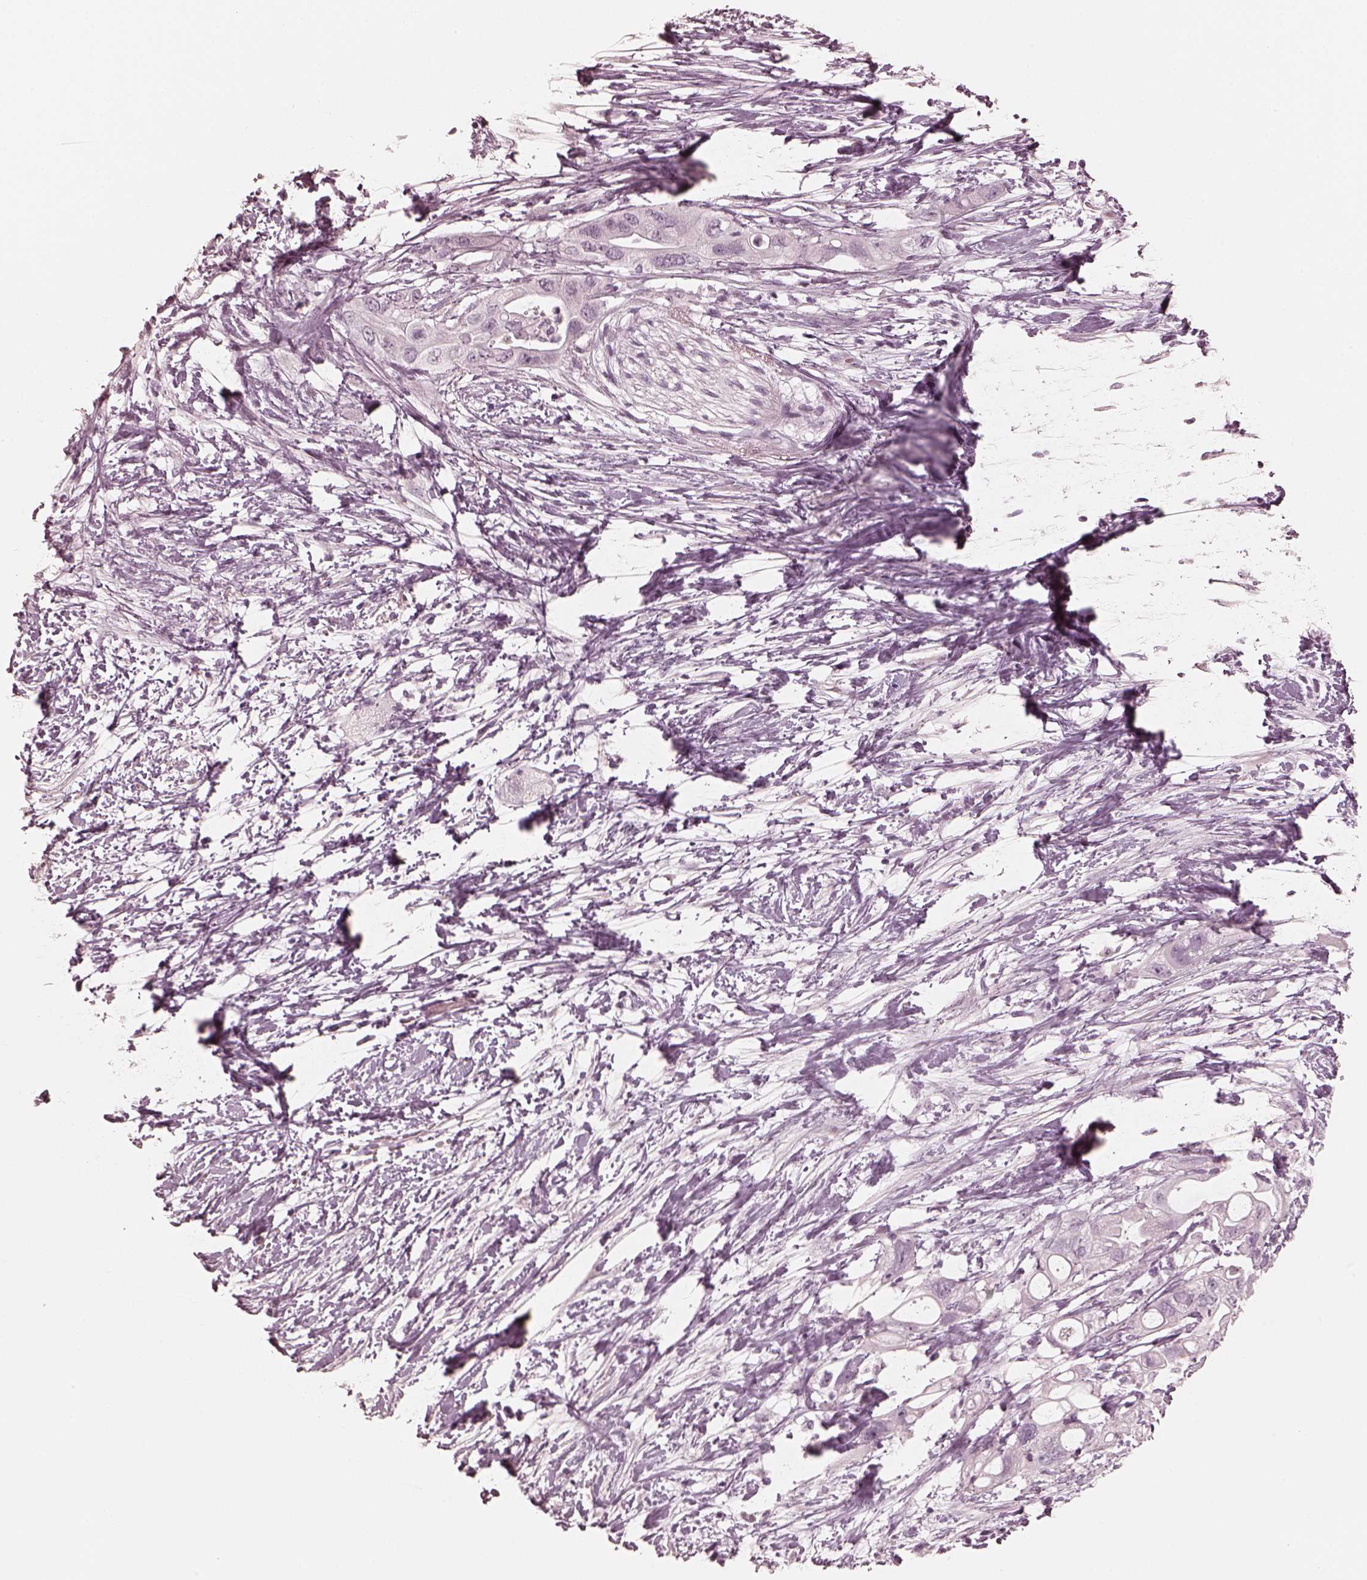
{"staining": {"intensity": "negative", "quantity": "none", "location": "none"}, "tissue": "pancreatic cancer", "cell_type": "Tumor cells", "image_type": "cancer", "snomed": [{"axis": "morphology", "description": "Adenocarcinoma, NOS"}, {"axis": "topography", "description": "Pancreas"}], "caption": "This photomicrograph is of pancreatic cancer stained with immunohistochemistry to label a protein in brown with the nuclei are counter-stained blue. There is no expression in tumor cells.", "gene": "CALR3", "patient": {"sex": "female", "age": 72}}